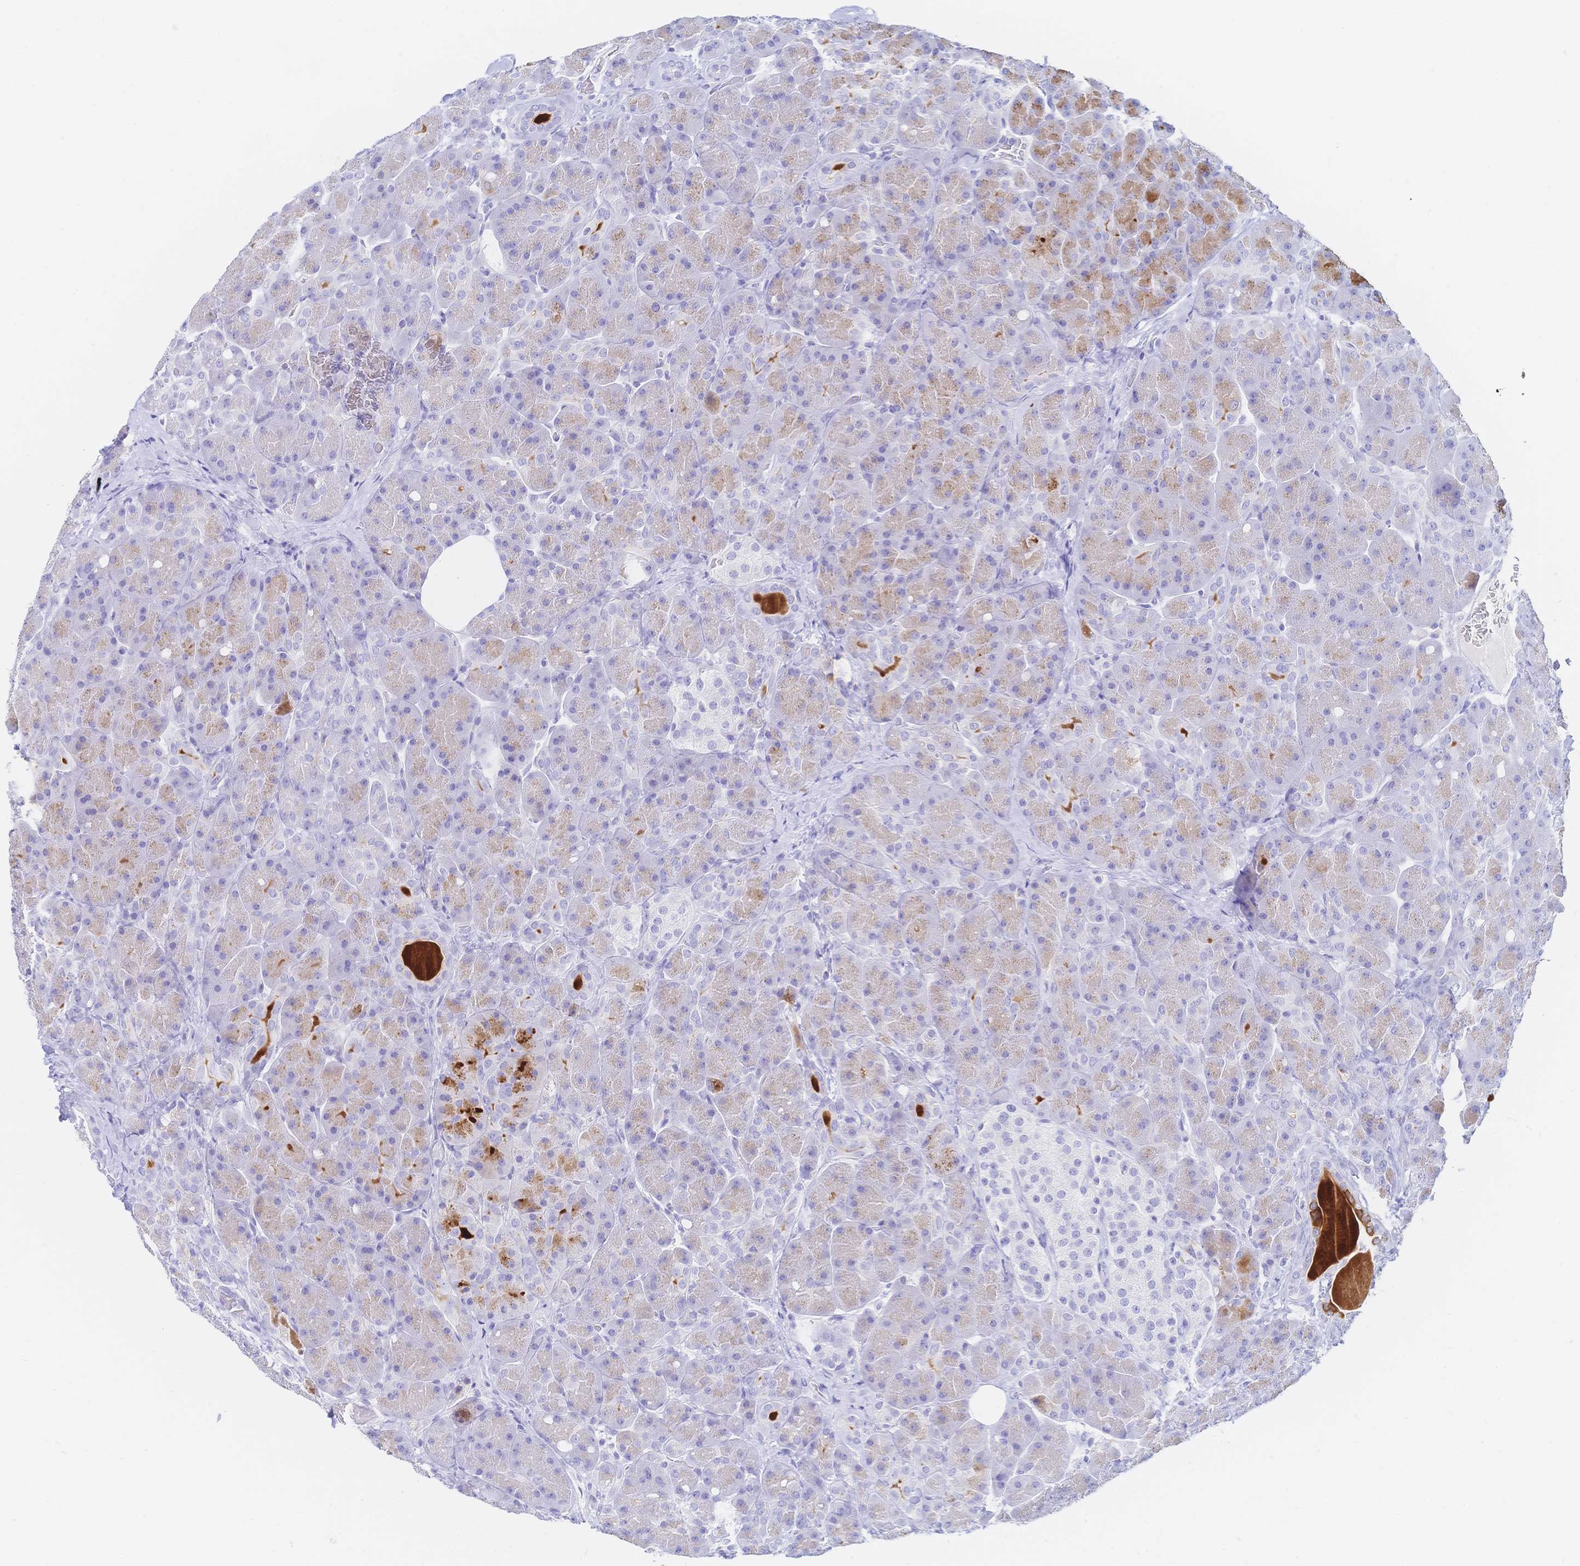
{"staining": {"intensity": "weak", "quantity": "25%-75%", "location": "cytoplasmic/membranous"}, "tissue": "pancreas", "cell_type": "Exocrine glandular cells", "image_type": "normal", "snomed": [{"axis": "morphology", "description": "Normal tissue, NOS"}, {"axis": "topography", "description": "Pancreas"}], "caption": "IHC of normal human pancreas displays low levels of weak cytoplasmic/membranous expression in approximately 25%-75% of exocrine glandular cells.", "gene": "RRM1", "patient": {"sex": "male", "age": 55}}